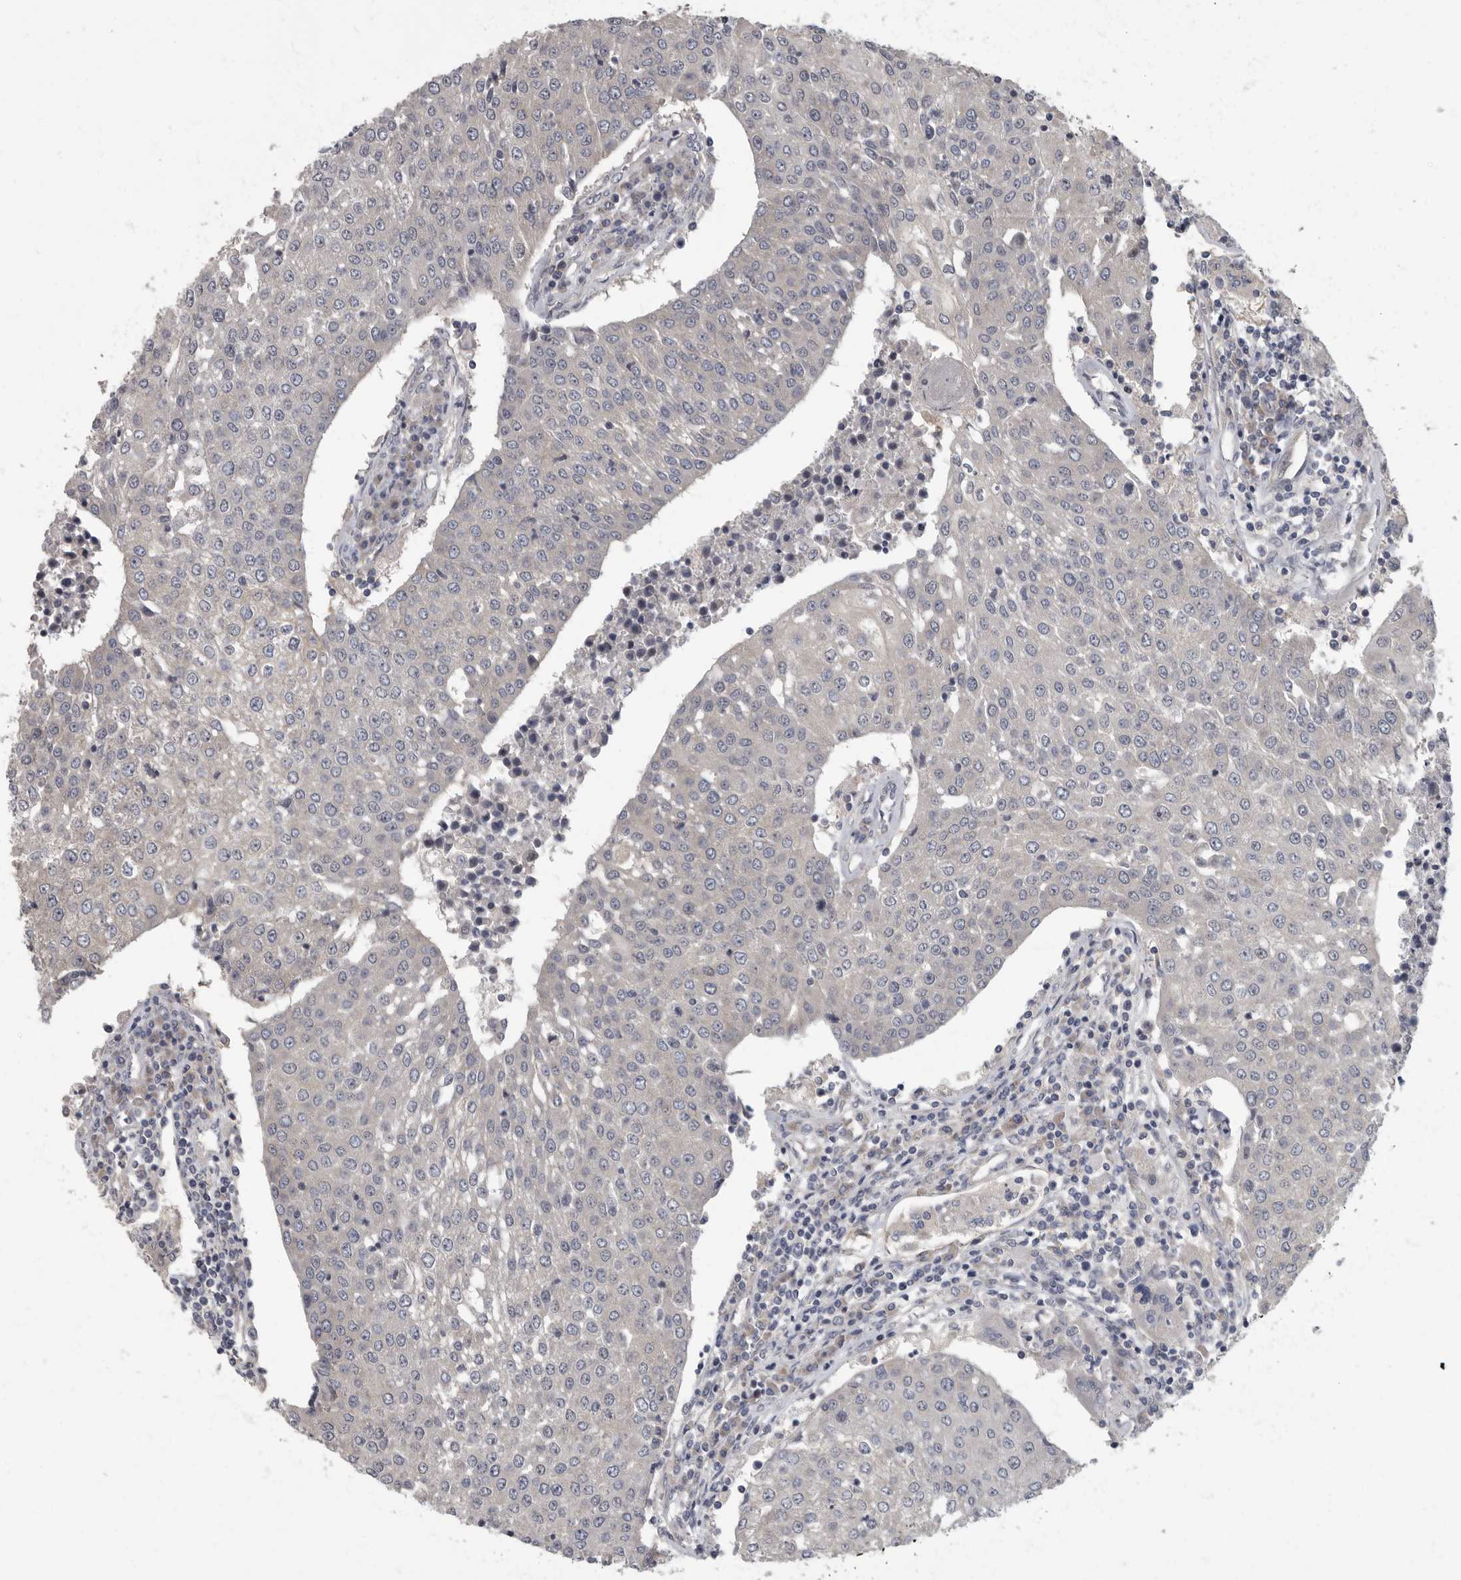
{"staining": {"intensity": "negative", "quantity": "none", "location": "none"}, "tissue": "urothelial cancer", "cell_type": "Tumor cells", "image_type": "cancer", "snomed": [{"axis": "morphology", "description": "Urothelial carcinoma, High grade"}, {"axis": "topography", "description": "Urinary bladder"}], "caption": "Photomicrograph shows no significant protein expression in tumor cells of urothelial cancer. The staining was performed using DAB (3,3'-diaminobenzidine) to visualize the protein expression in brown, while the nuclei were stained in blue with hematoxylin (Magnification: 20x).", "gene": "PDK1", "patient": {"sex": "female", "age": 85}}